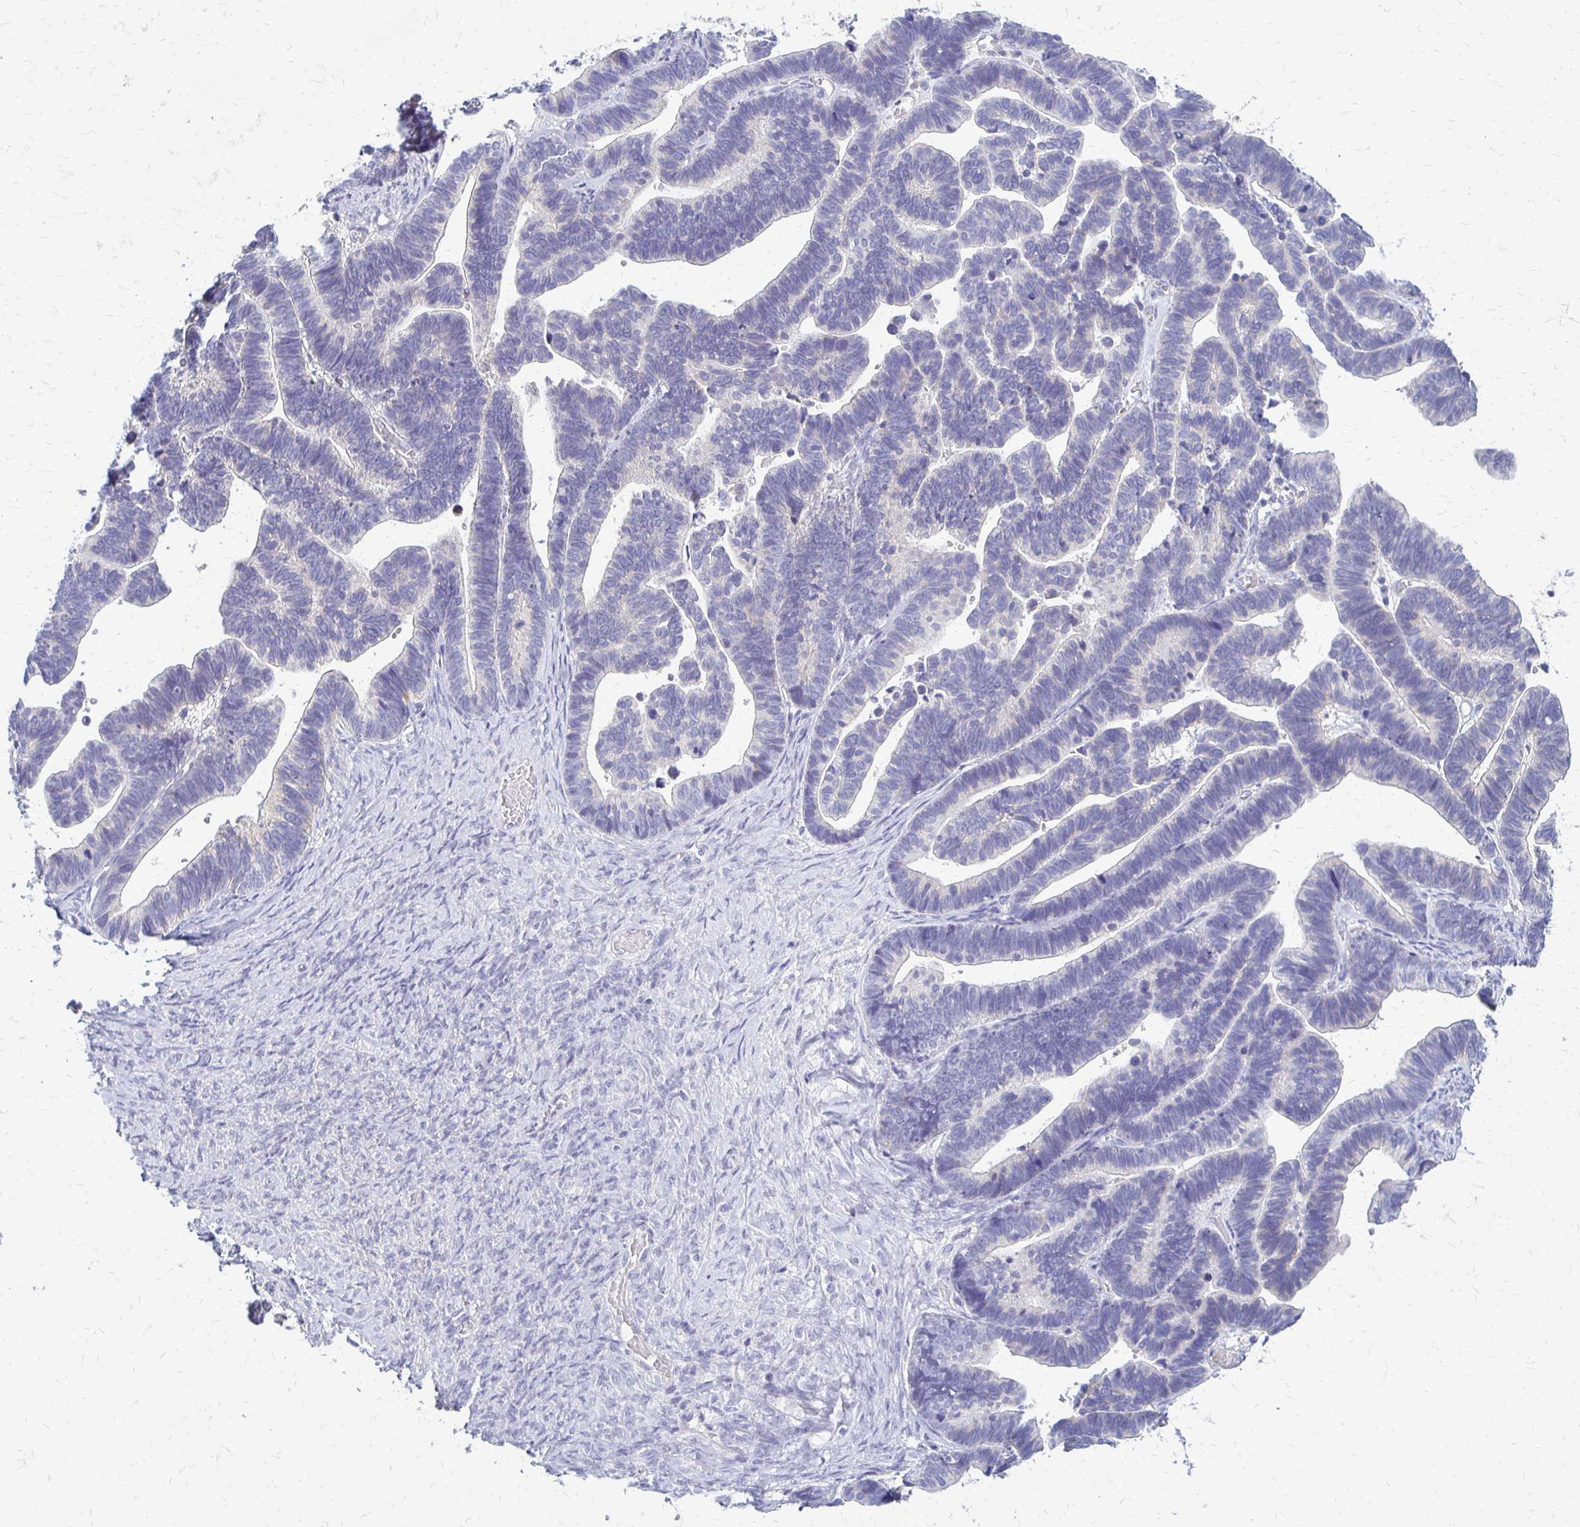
{"staining": {"intensity": "negative", "quantity": "none", "location": "none"}, "tissue": "ovarian cancer", "cell_type": "Tumor cells", "image_type": "cancer", "snomed": [{"axis": "morphology", "description": "Cystadenocarcinoma, serous, NOS"}, {"axis": "topography", "description": "Ovary"}], "caption": "The histopathology image exhibits no staining of tumor cells in ovarian serous cystadenocarcinoma. Brightfield microscopy of immunohistochemistry stained with DAB (brown) and hematoxylin (blue), captured at high magnification.", "gene": "RHOC", "patient": {"sex": "female", "age": 56}}